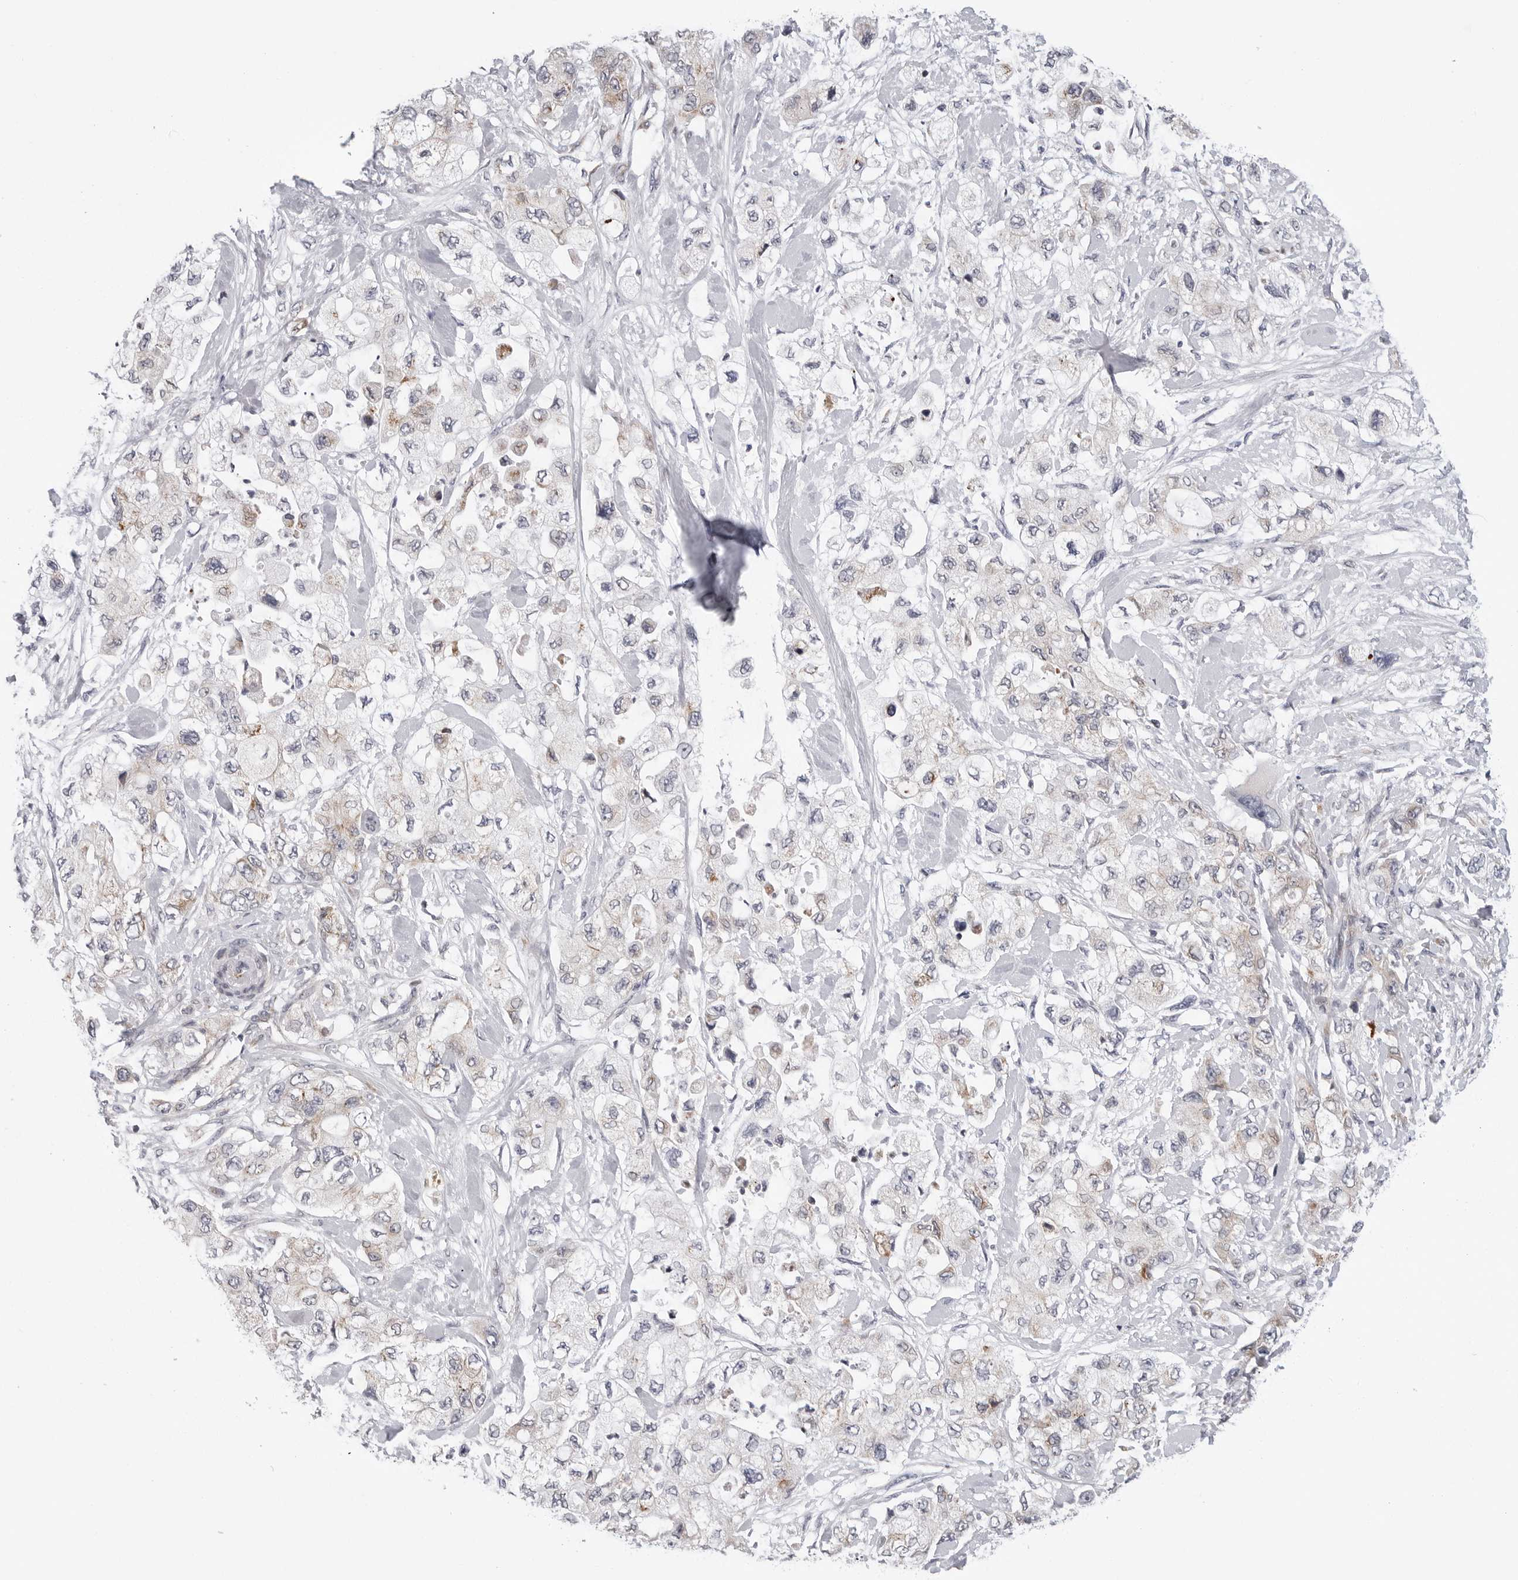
{"staining": {"intensity": "weak", "quantity": "<25%", "location": "cytoplasmic/membranous"}, "tissue": "pancreatic cancer", "cell_type": "Tumor cells", "image_type": "cancer", "snomed": [{"axis": "morphology", "description": "Adenocarcinoma, NOS"}, {"axis": "topography", "description": "Pancreas"}], "caption": "Protein analysis of adenocarcinoma (pancreatic) exhibits no significant expression in tumor cells.", "gene": "CDK20", "patient": {"sex": "female", "age": 73}}